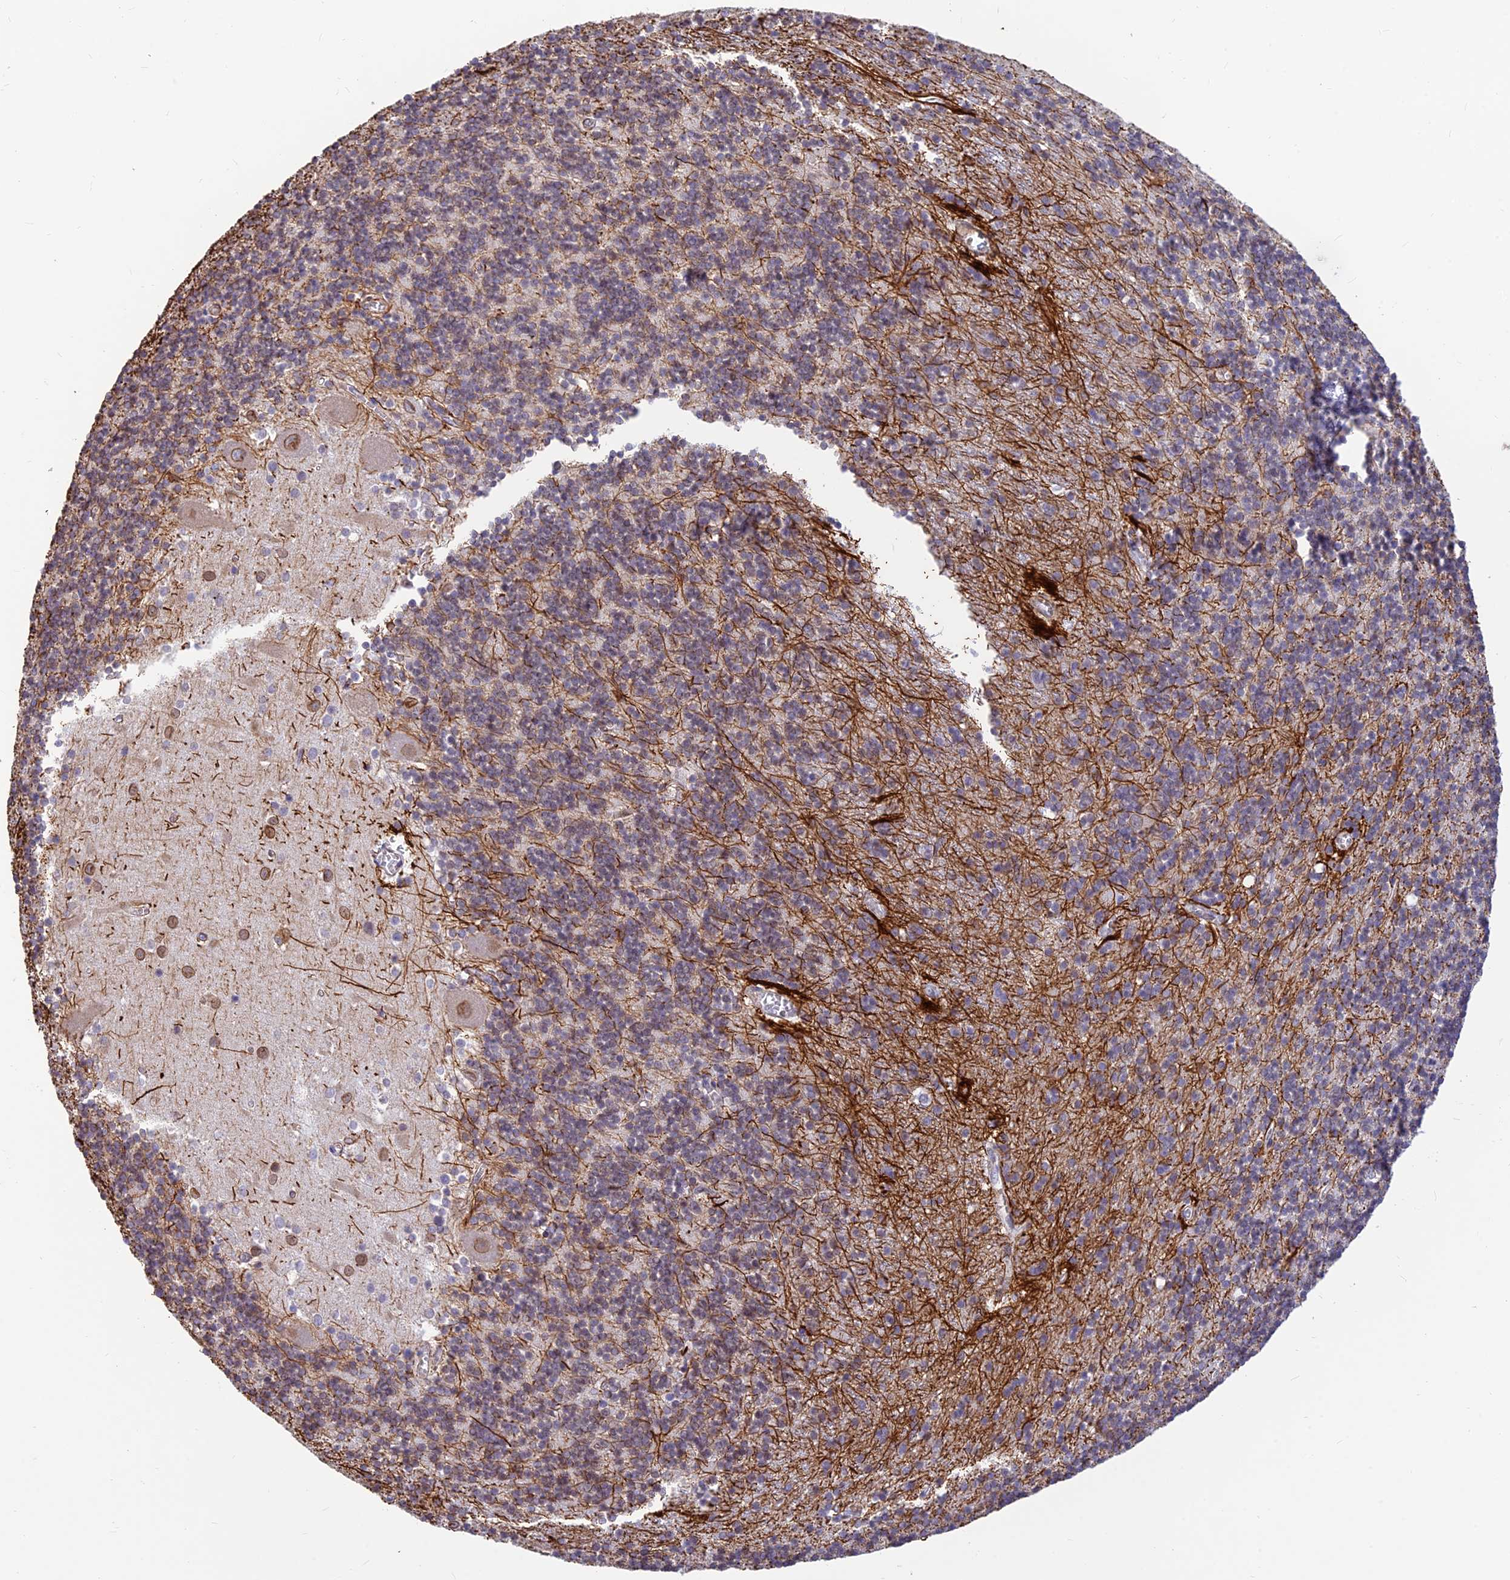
{"staining": {"intensity": "moderate", "quantity": "25%-75%", "location": "cytoplasmic/membranous,nuclear"}, "tissue": "cerebellum", "cell_type": "Cells in granular layer", "image_type": "normal", "snomed": [{"axis": "morphology", "description": "Normal tissue, NOS"}, {"axis": "topography", "description": "Cerebellum"}], "caption": "This is a photomicrograph of immunohistochemistry (IHC) staining of unremarkable cerebellum, which shows moderate positivity in the cytoplasmic/membranous,nuclear of cells in granular layer.", "gene": "ALDH1L2", "patient": {"sex": "male", "age": 54}}